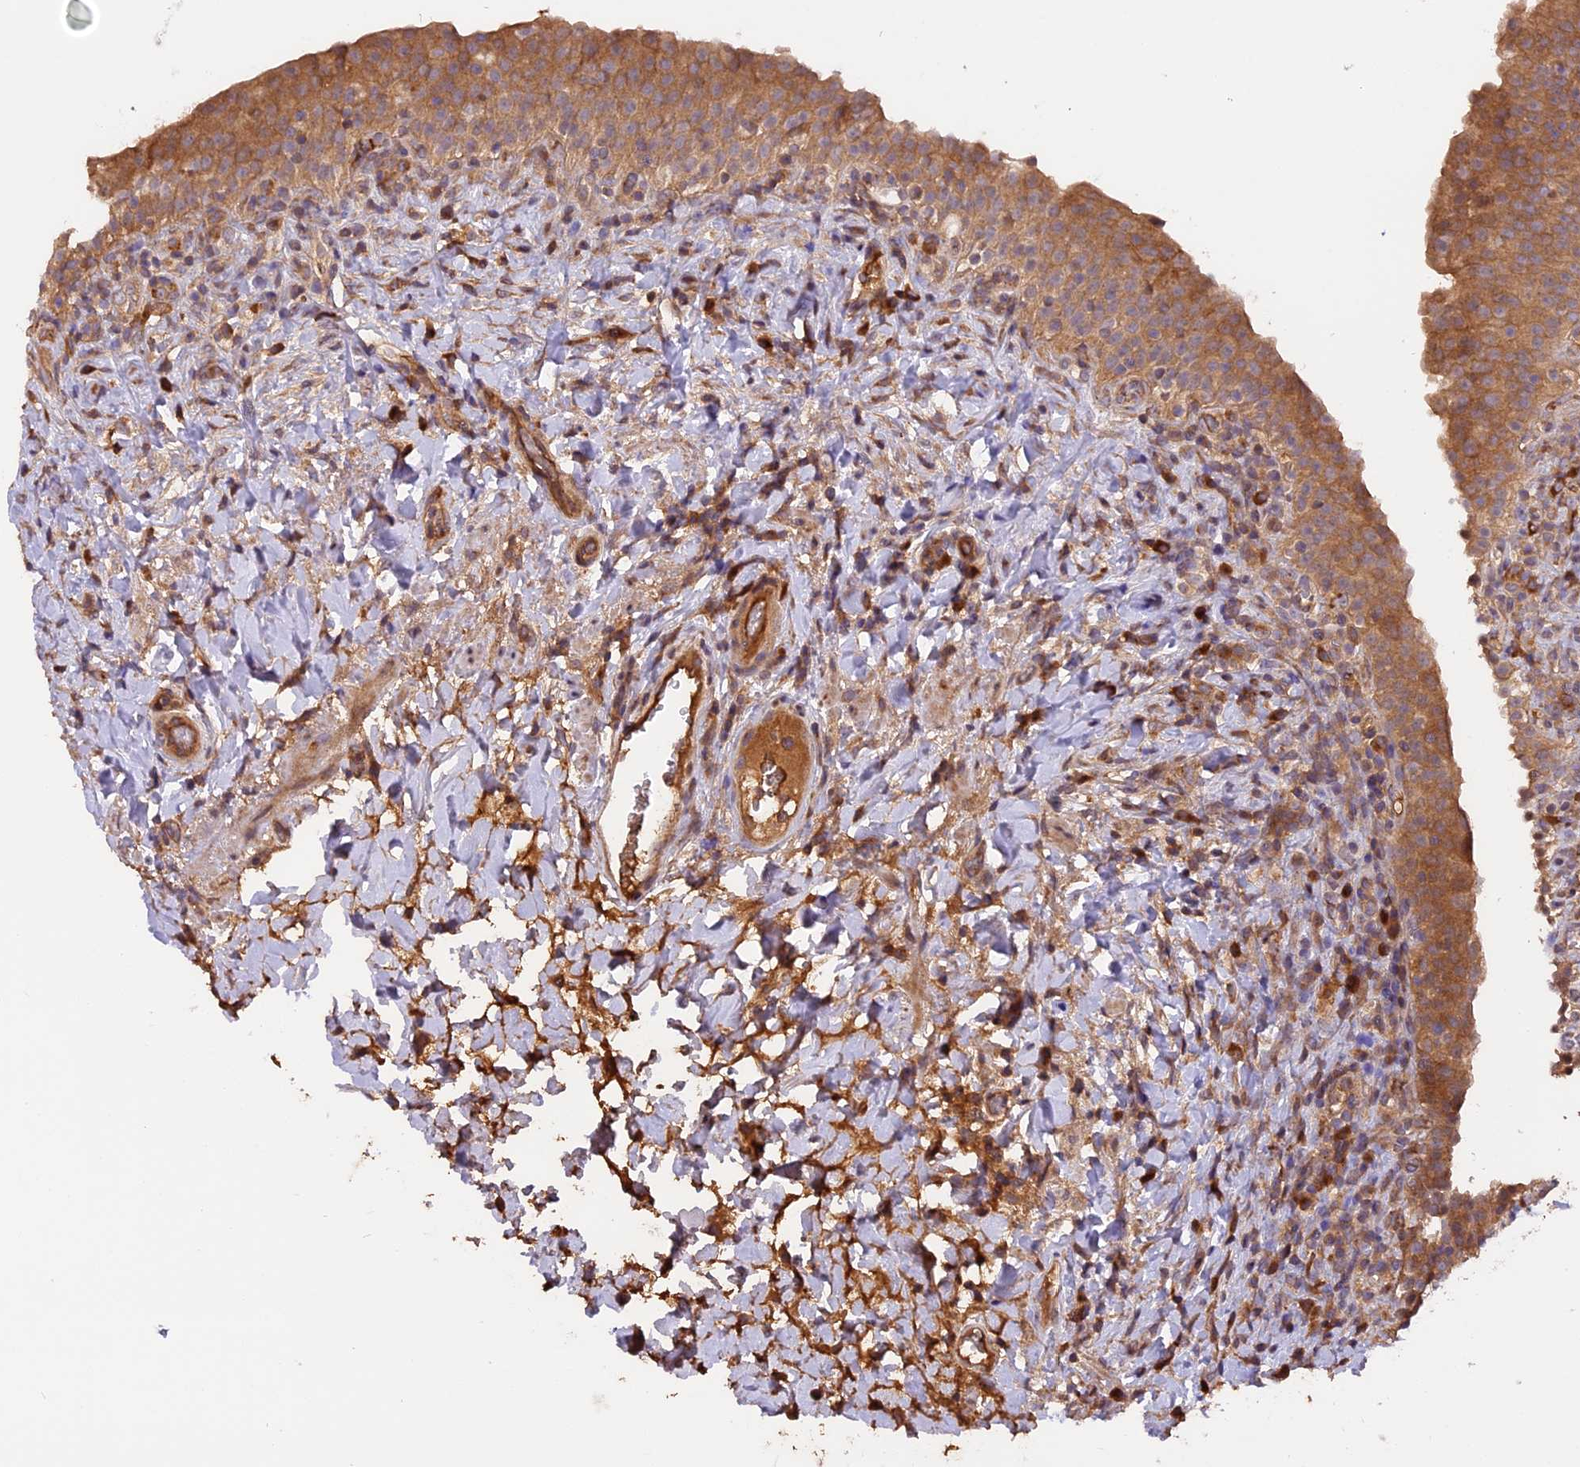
{"staining": {"intensity": "moderate", "quantity": ">75%", "location": "cytoplasmic/membranous"}, "tissue": "urinary bladder", "cell_type": "Urothelial cells", "image_type": "normal", "snomed": [{"axis": "morphology", "description": "Normal tissue, NOS"}, {"axis": "morphology", "description": "Inflammation, NOS"}, {"axis": "topography", "description": "Urinary bladder"}], "caption": "Immunohistochemical staining of unremarkable human urinary bladder reveals medium levels of moderate cytoplasmic/membranous staining in approximately >75% of urothelial cells.", "gene": "SETD6", "patient": {"sex": "male", "age": 64}}